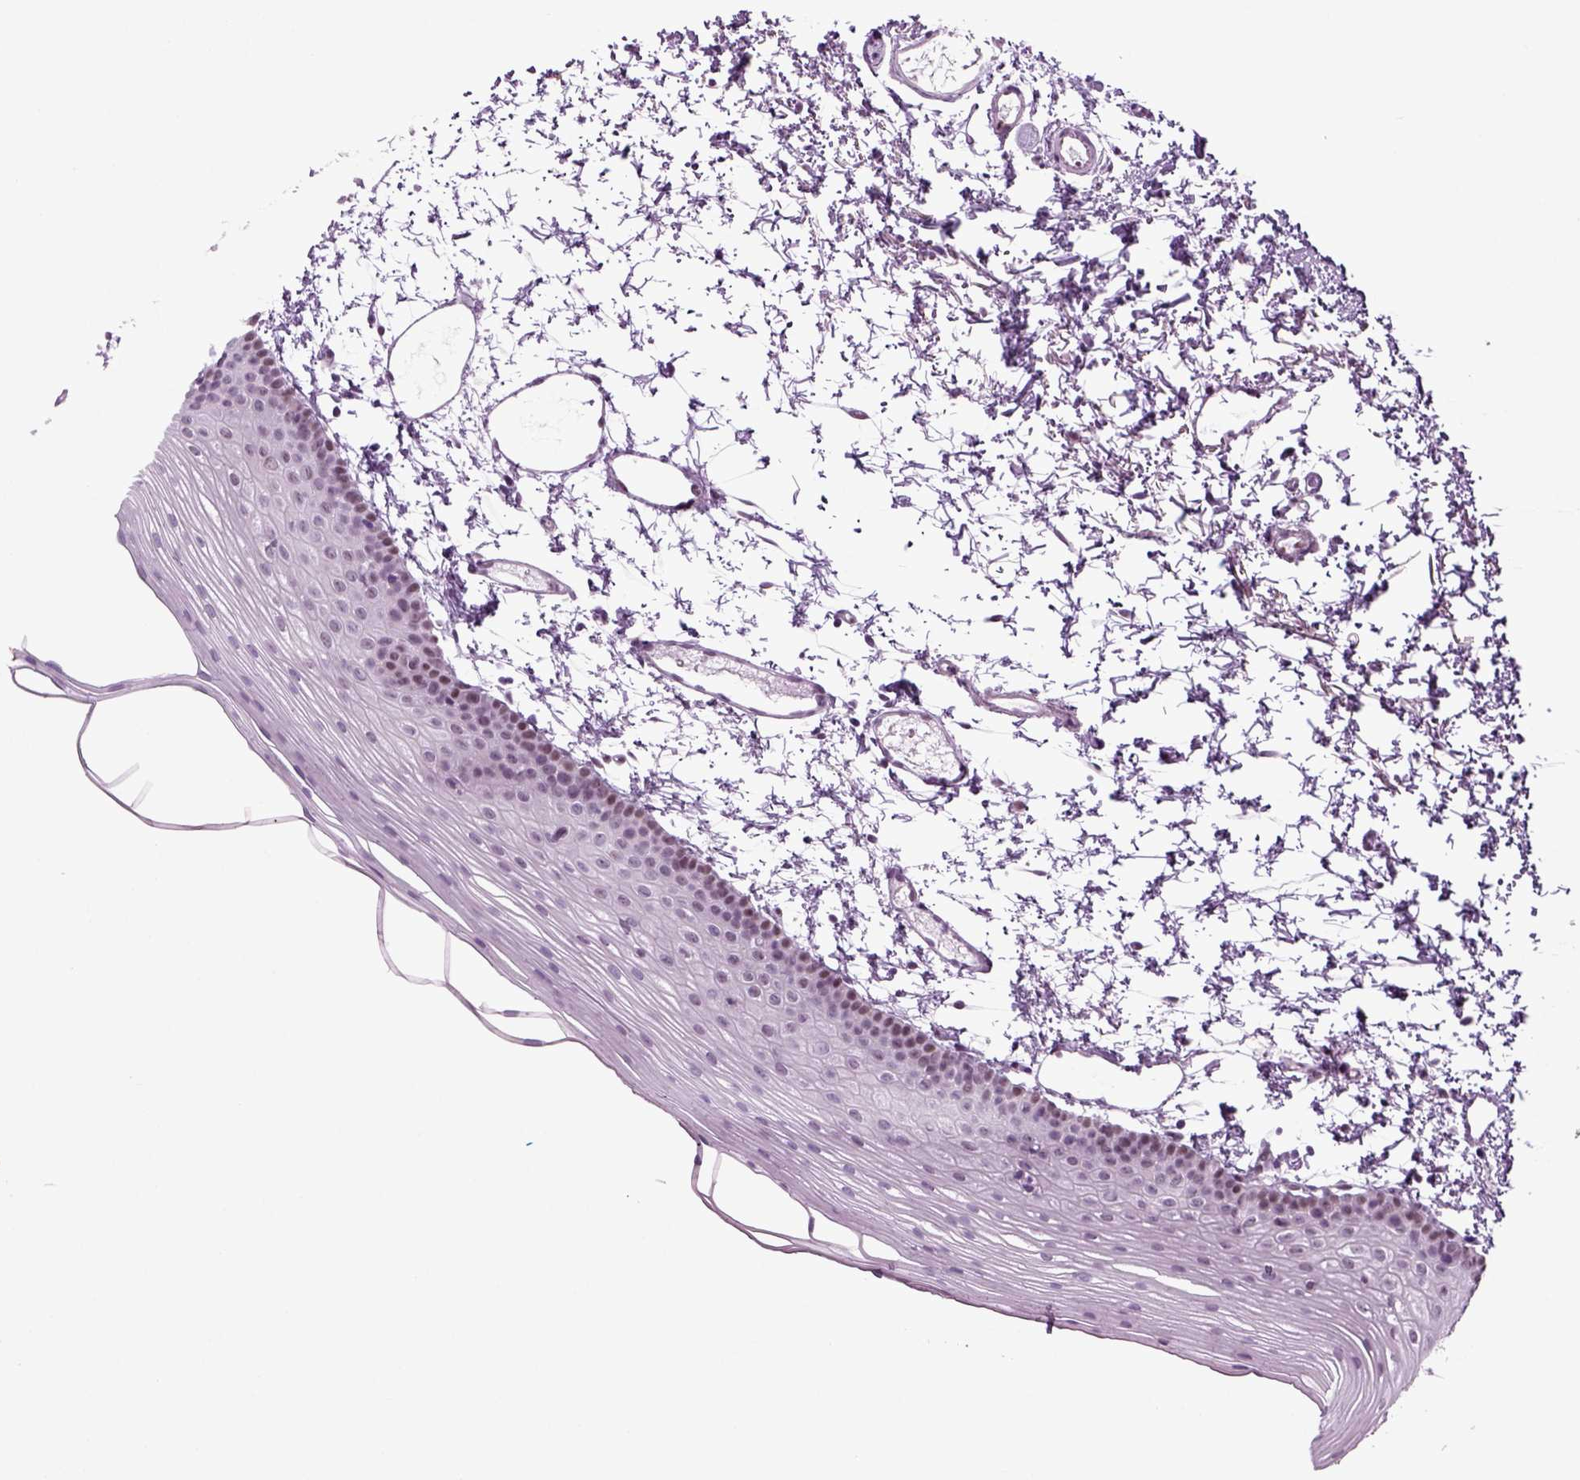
{"staining": {"intensity": "weak", "quantity": "<25%", "location": "nuclear"}, "tissue": "oral mucosa", "cell_type": "Squamous epithelial cells", "image_type": "normal", "snomed": [{"axis": "morphology", "description": "Normal tissue, NOS"}, {"axis": "topography", "description": "Oral tissue"}], "caption": "High magnification brightfield microscopy of benign oral mucosa stained with DAB (brown) and counterstained with hematoxylin (blue): squamous epithelial cells show no significant positivity.", "gene": "RFX3", "patient": {"sex": "female", "age": 57}}